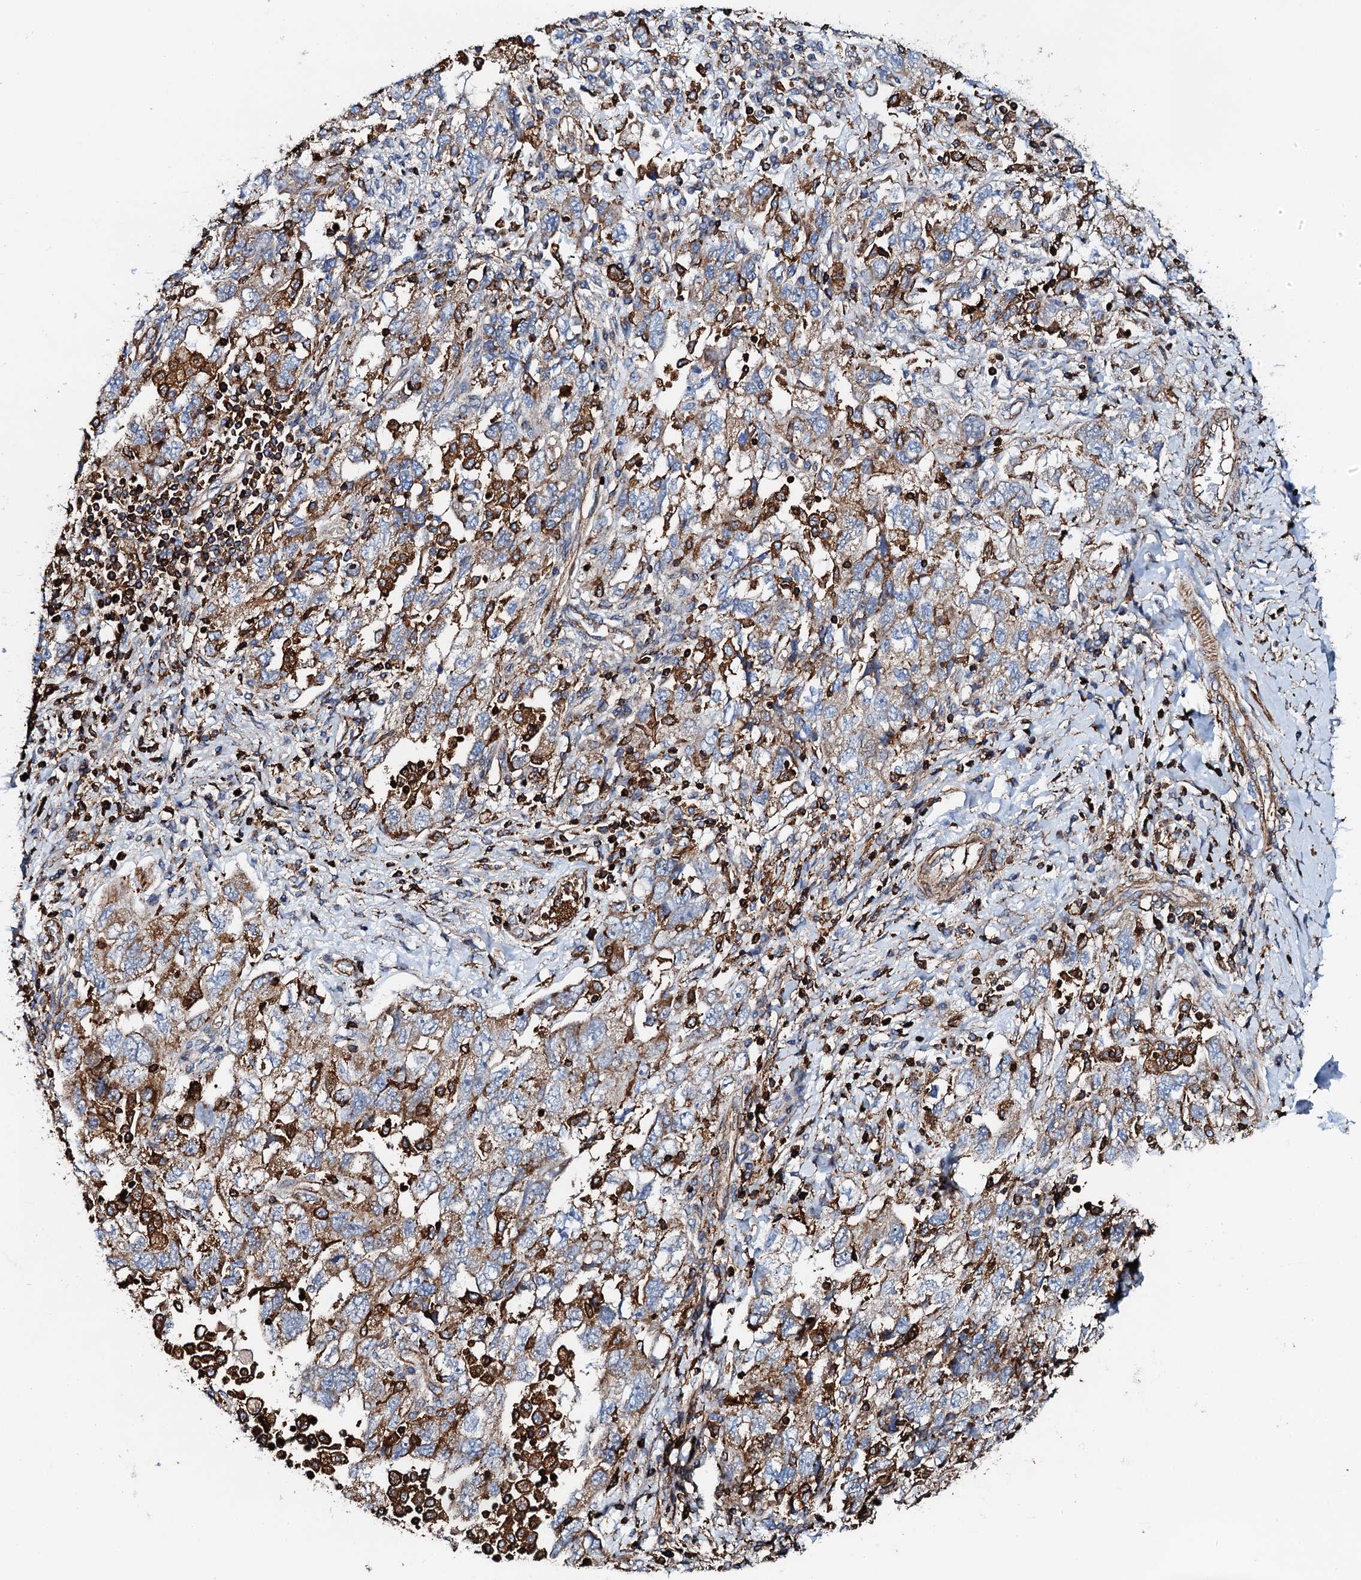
{"staining": {"intensity": "moderate", "quantity": "25%-75%", "location": "cytoplasmic/membranous"}, "tissue": "ovarian cancer", "cell_type": "Tumor cells", "image_type": "cancer", "snomed": [{"axis": "morphology", "description": "Carcinoma, NOS"}, {"axis": "morphology", "description": "Cystadenocarcinoma, serous, NOS"}, {"axis": "topography", "description": "Ovary"}], "caption": "The image shows a brown stain indicating the presence of a protein in the cytoplasmic/membranous of tumor cells in serous cystadenocarcinoma (ovarian).", "gene": "INTS10", "patient": {"sex": "female", "age": 69}}